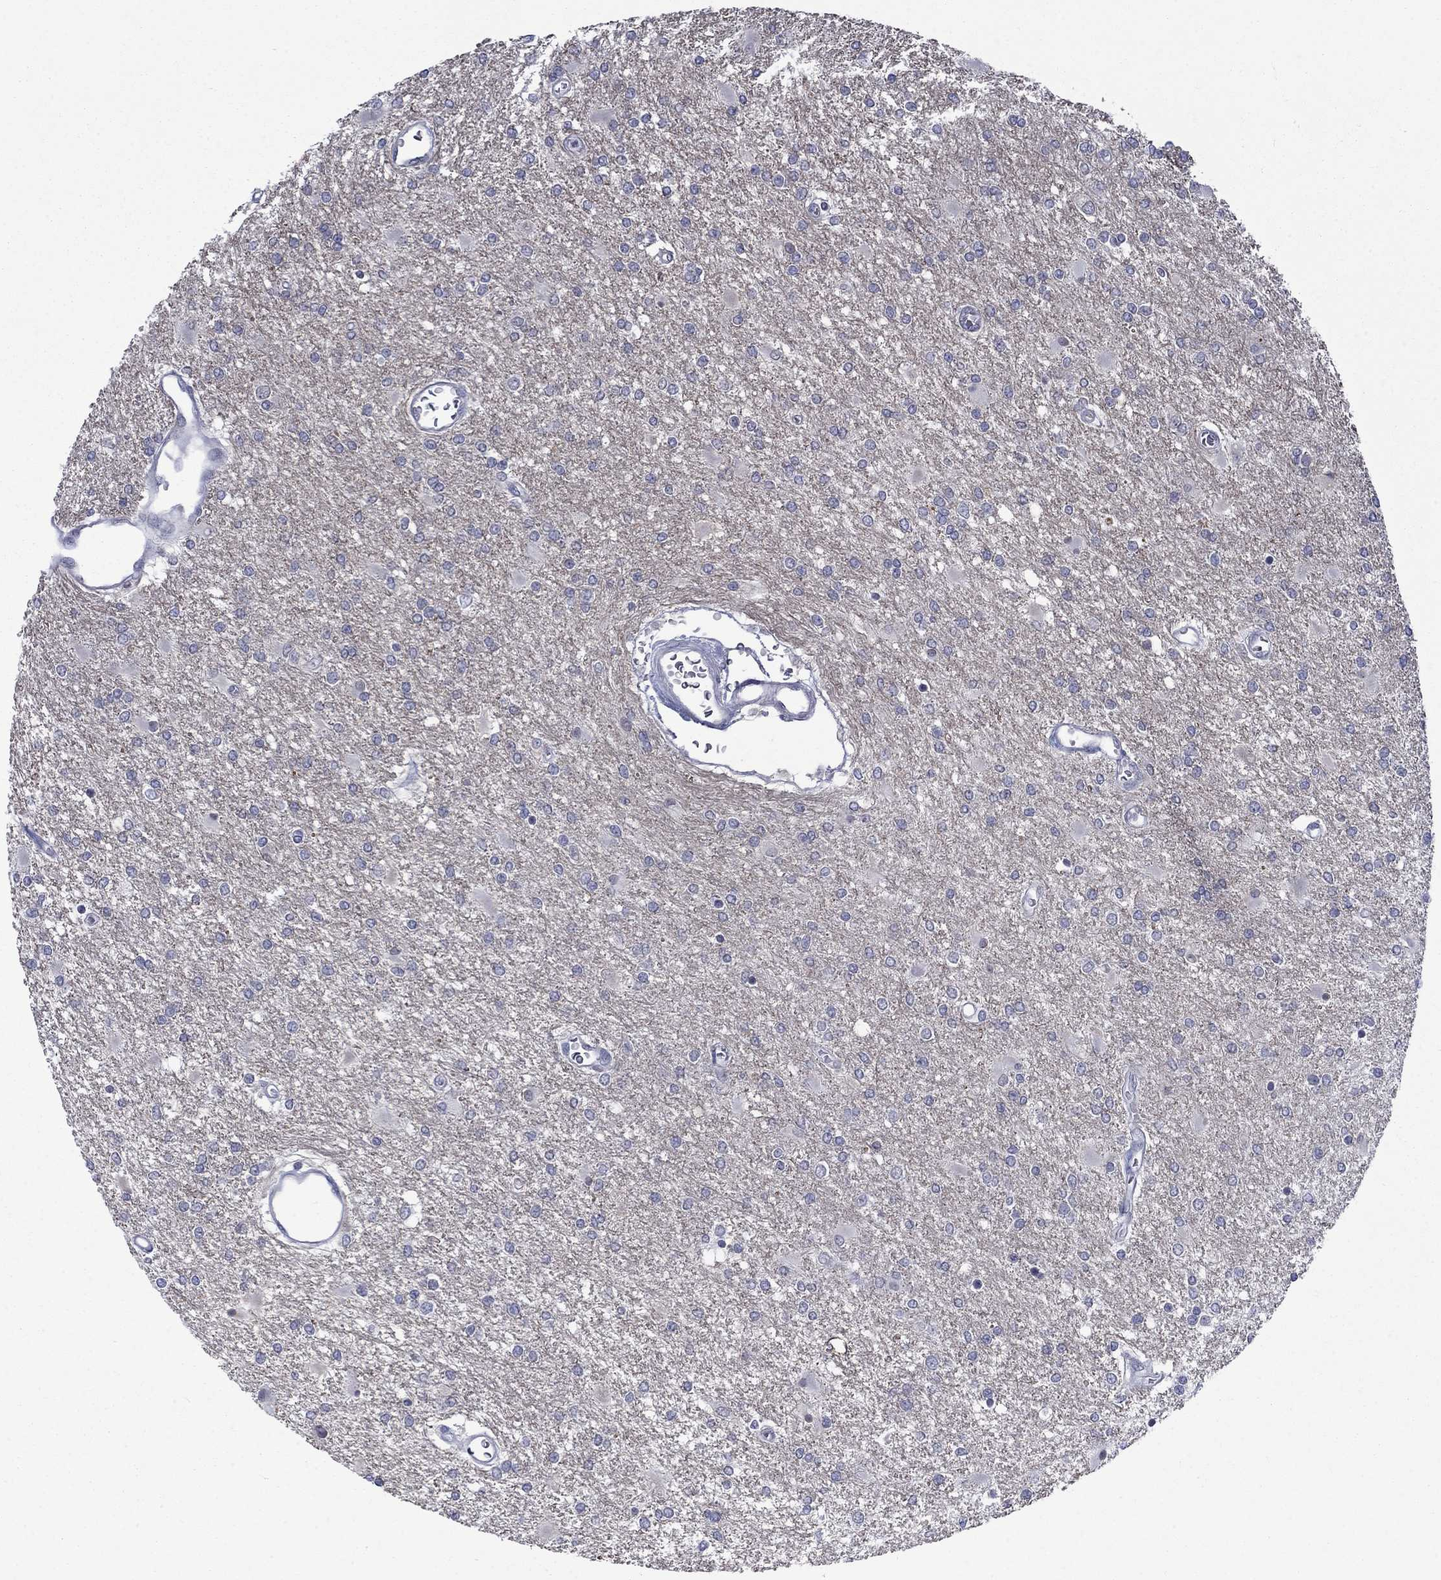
{"staining": {"intensity": "negative", "quantity": "none", "location": "none"}, "tissue": "glioma", "cell_type": "Tumor cells", "image_type": "cancer", "snomed": [{"axis": "morphology", "description": "Glioma, malignant, High grade"}, {"axis": "topography", "description": "Cerebral cortex"}], "caption": "Immunohistochemistry (IHC) of human malignant high-grade glioma exhibits no positivity in tumor cells. Nuclei are stained in blue.", "gene": "NSMF", "patient": {"sex": "male", "age": 79}}